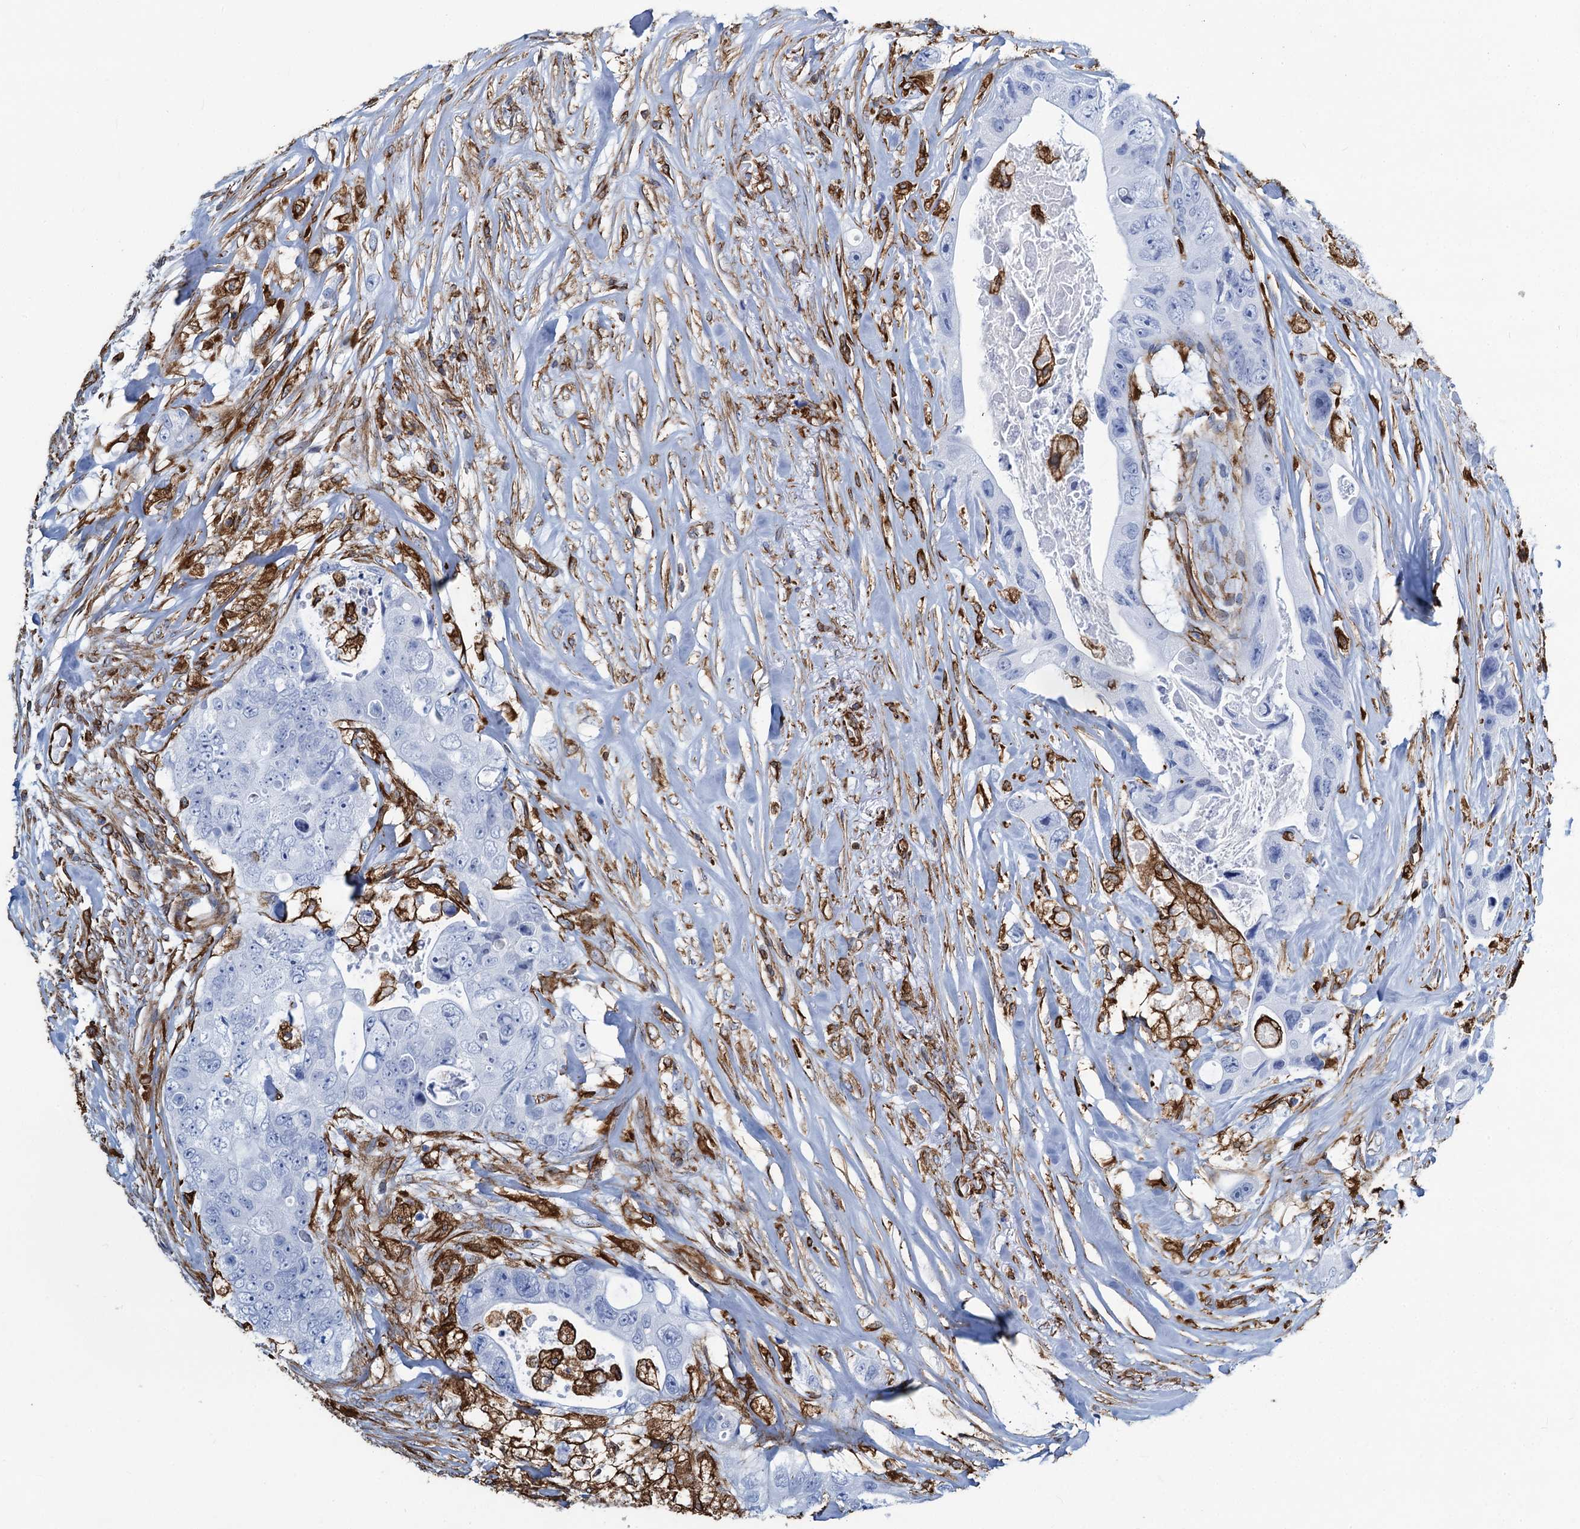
{"staining": {"intensity": "negative", "quantity": "none", "location": "none"}, "tissue": "colorectal cancer", "cell_type": "Tumor cells", "image_type": "cancer", "snomed": [{"axis": "morphology", "description": "Adenocarcinoma, NOS"}, {"axis": "topography", "description": "Colon"}], "caption": "IHC of colorectal cancer (adenocarcinoma) displays no staining in tumor cells. The staining is performed using DAB (3,3'-diaminobenzidine) brown chromogen with nuclei counter-stained in using hematoxylin.", "gene": "PGM2", "patient": {"sex": "female", "age": 46}}